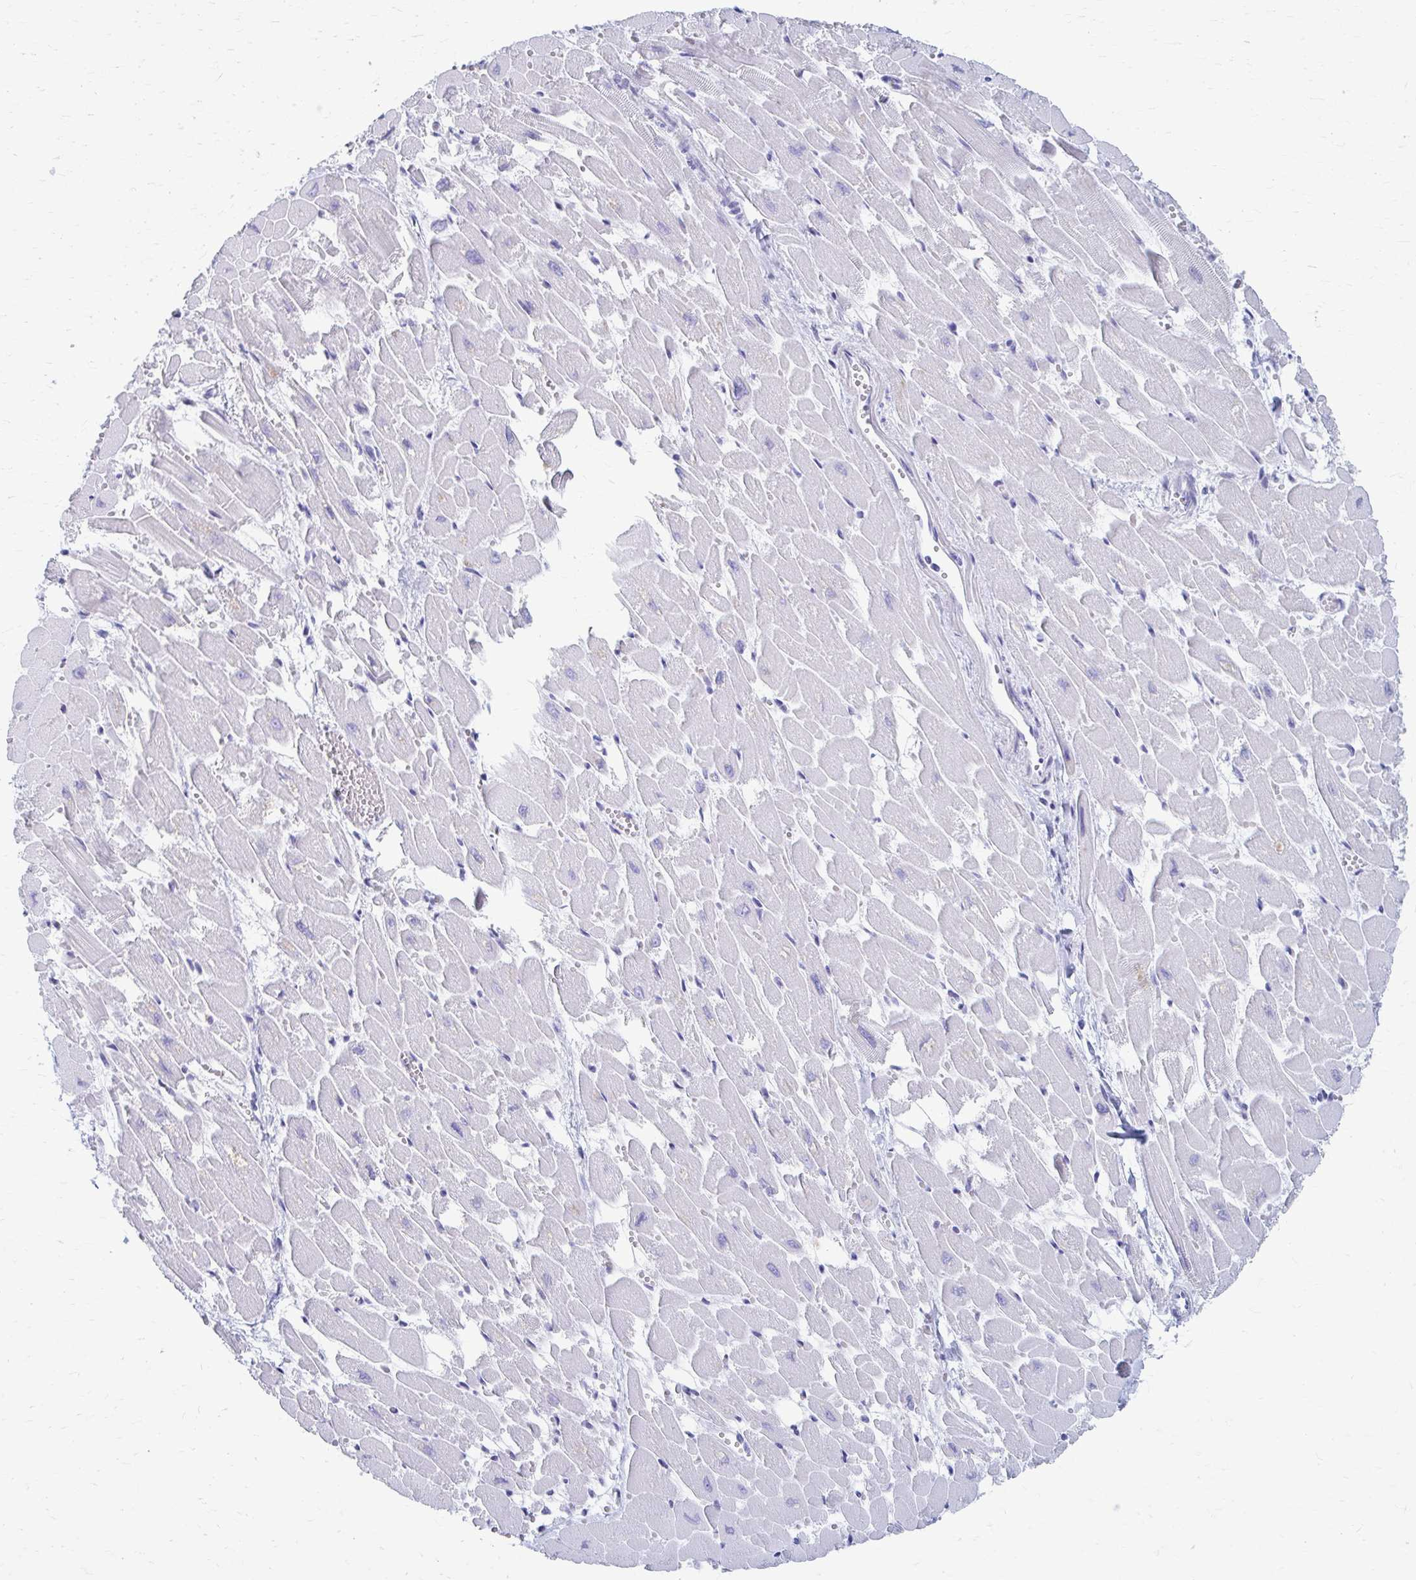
{"staining": {"intensity": "negative", "quantity": "none", "location": "none"}, "tissue": "heart muscle", "cell_type": "Cardiomyocytes", "image_type": "normal", "snomed": [{"axis": "morphology", "description": "Normal tissue, NOS"}, {"axis": "topography", "description": "Heart"}], "caption": "A histopathology image of heart muscle stained for a protein shows no brown staining in cardiomyocytes.", "gene": "CELF5", "patient": {"sex": "female", "age": 52}}